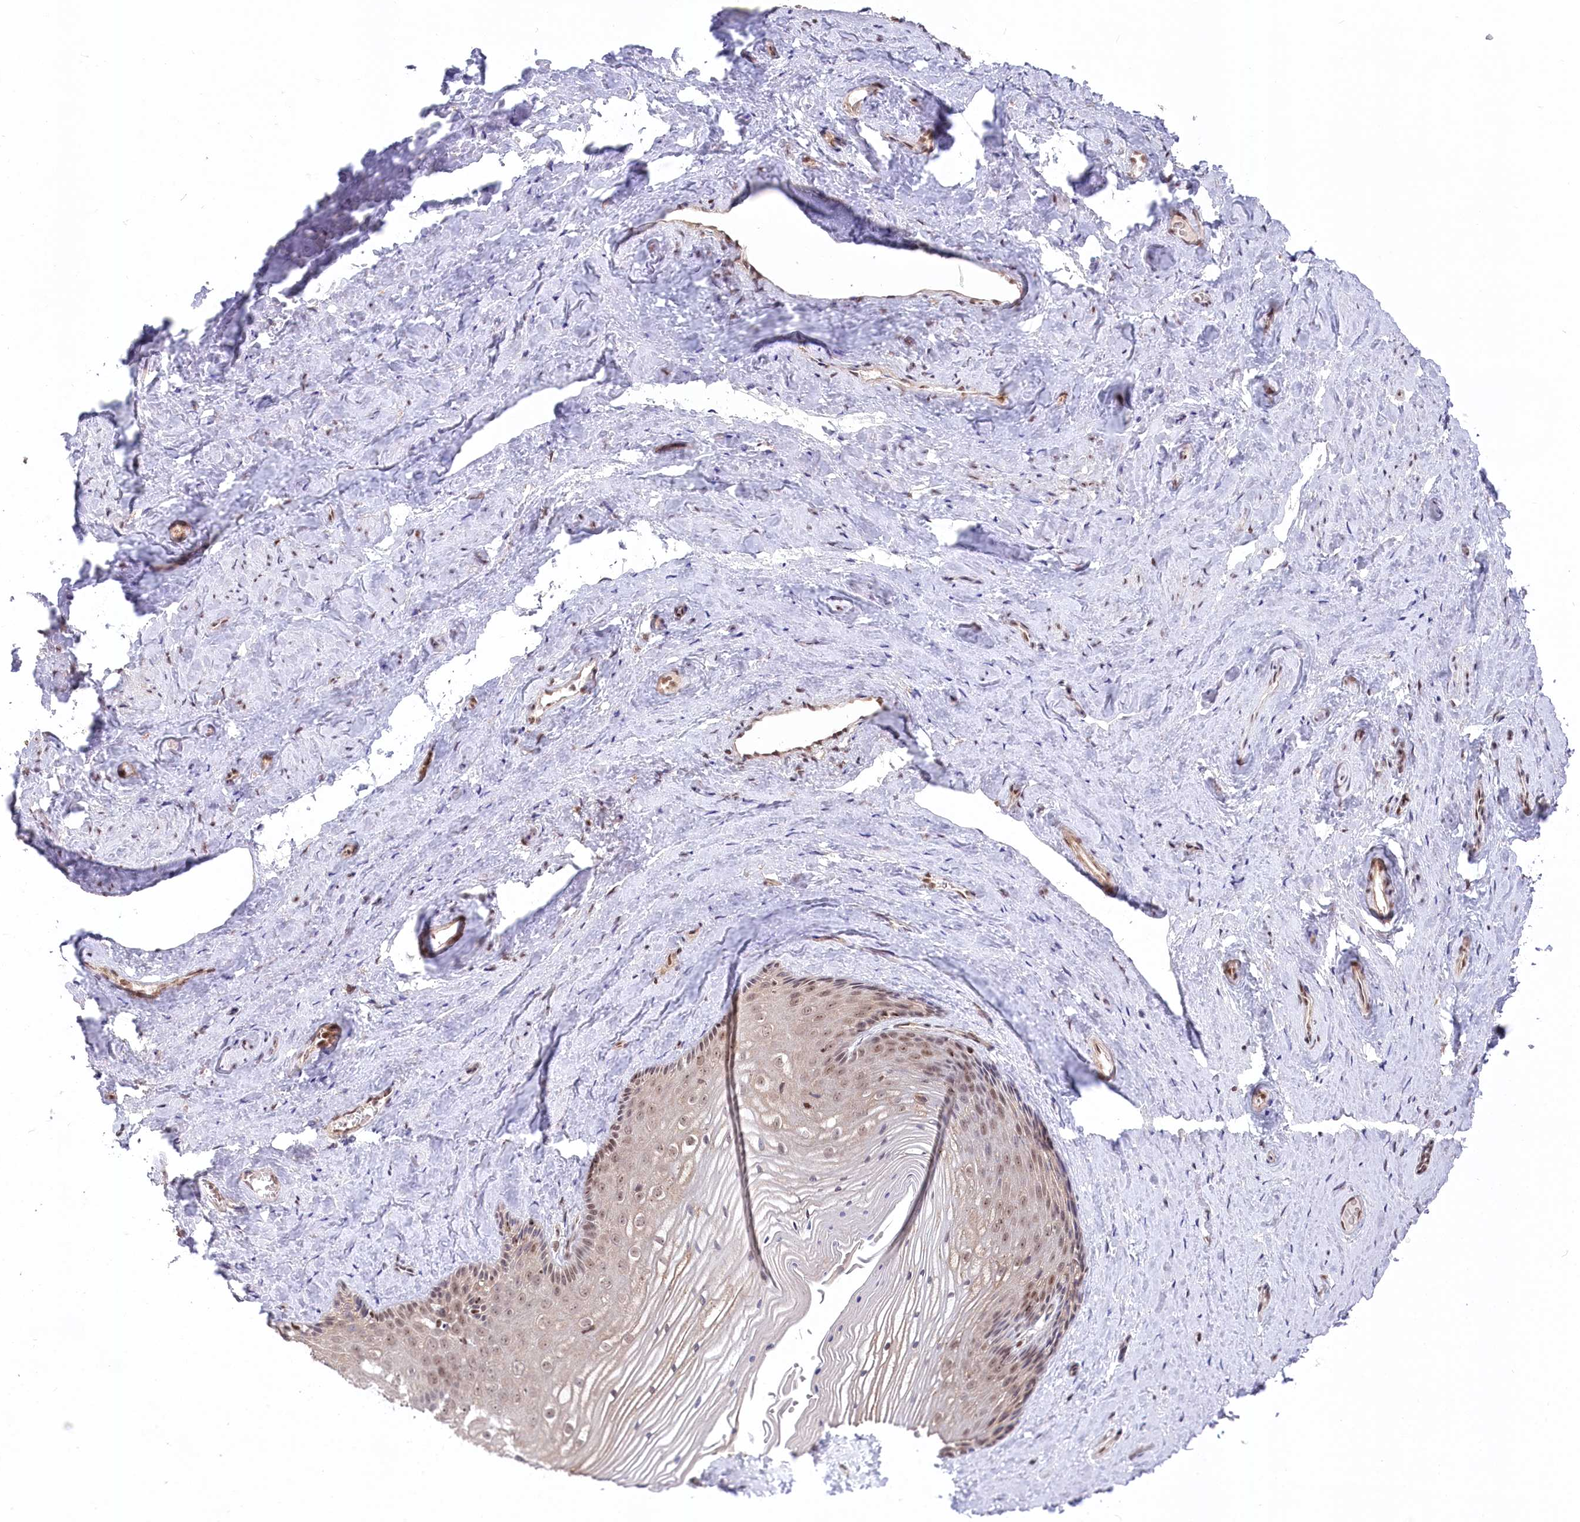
{"staining": {"intensity": "moderate", "quantity": ">75%", "location": "nuclear"}, "tissue": "vagina", "cell_type": "Squamous epithelial cells", "image_type": "normal", "snomed": [{"axis": "morphology", "description": "Normal tissue, NOS"}, {"axis": "topography", "description": "Vagina"}, {"axis": "topography", "description": "Cervix"}], "caption": "Immunohistochemical staining of benign human vagina displays medium levels of moderate nuclear positivity in about >75% of squamous epithelial cells.", "gene": "CGGBP1", "patient": {"sex": "female", "age": 40}}